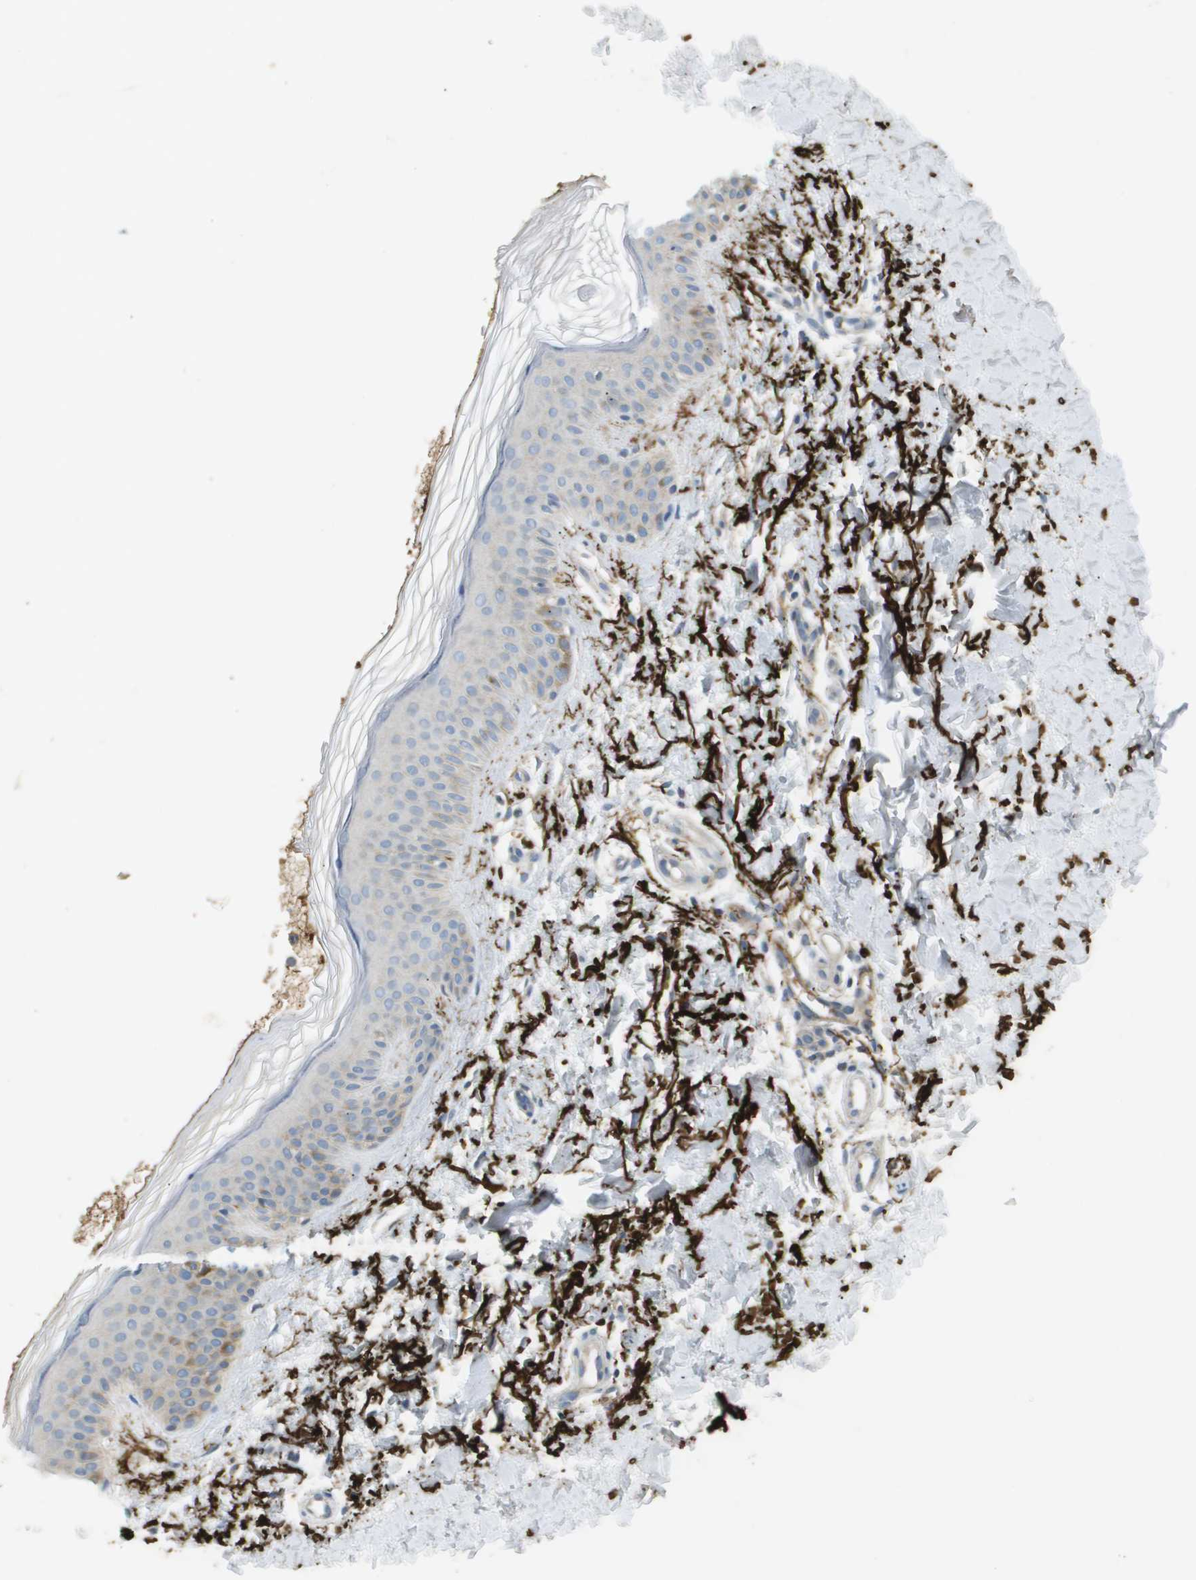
{"staining": {"intensity": "moderate", "quantity": "25%-75%", "location": "cytoplasmic/membranous"}, "tissue": "skin", "cell_type": "Fibroblasts", "image_type": "normal", "snomed": [{"axis": "morphology", "description": "Normal tissue, NOS"}, {"axis": "topography", "description": "Skin"}], "caption": "DAB immunohistochemical staining of benign human skin shows moderate cytoplasmic/membranous protein positivity in approximately 25%-75% of fibroblasts.", "gene": "VTN", "patient": {"sex": "male", "age": 67}}